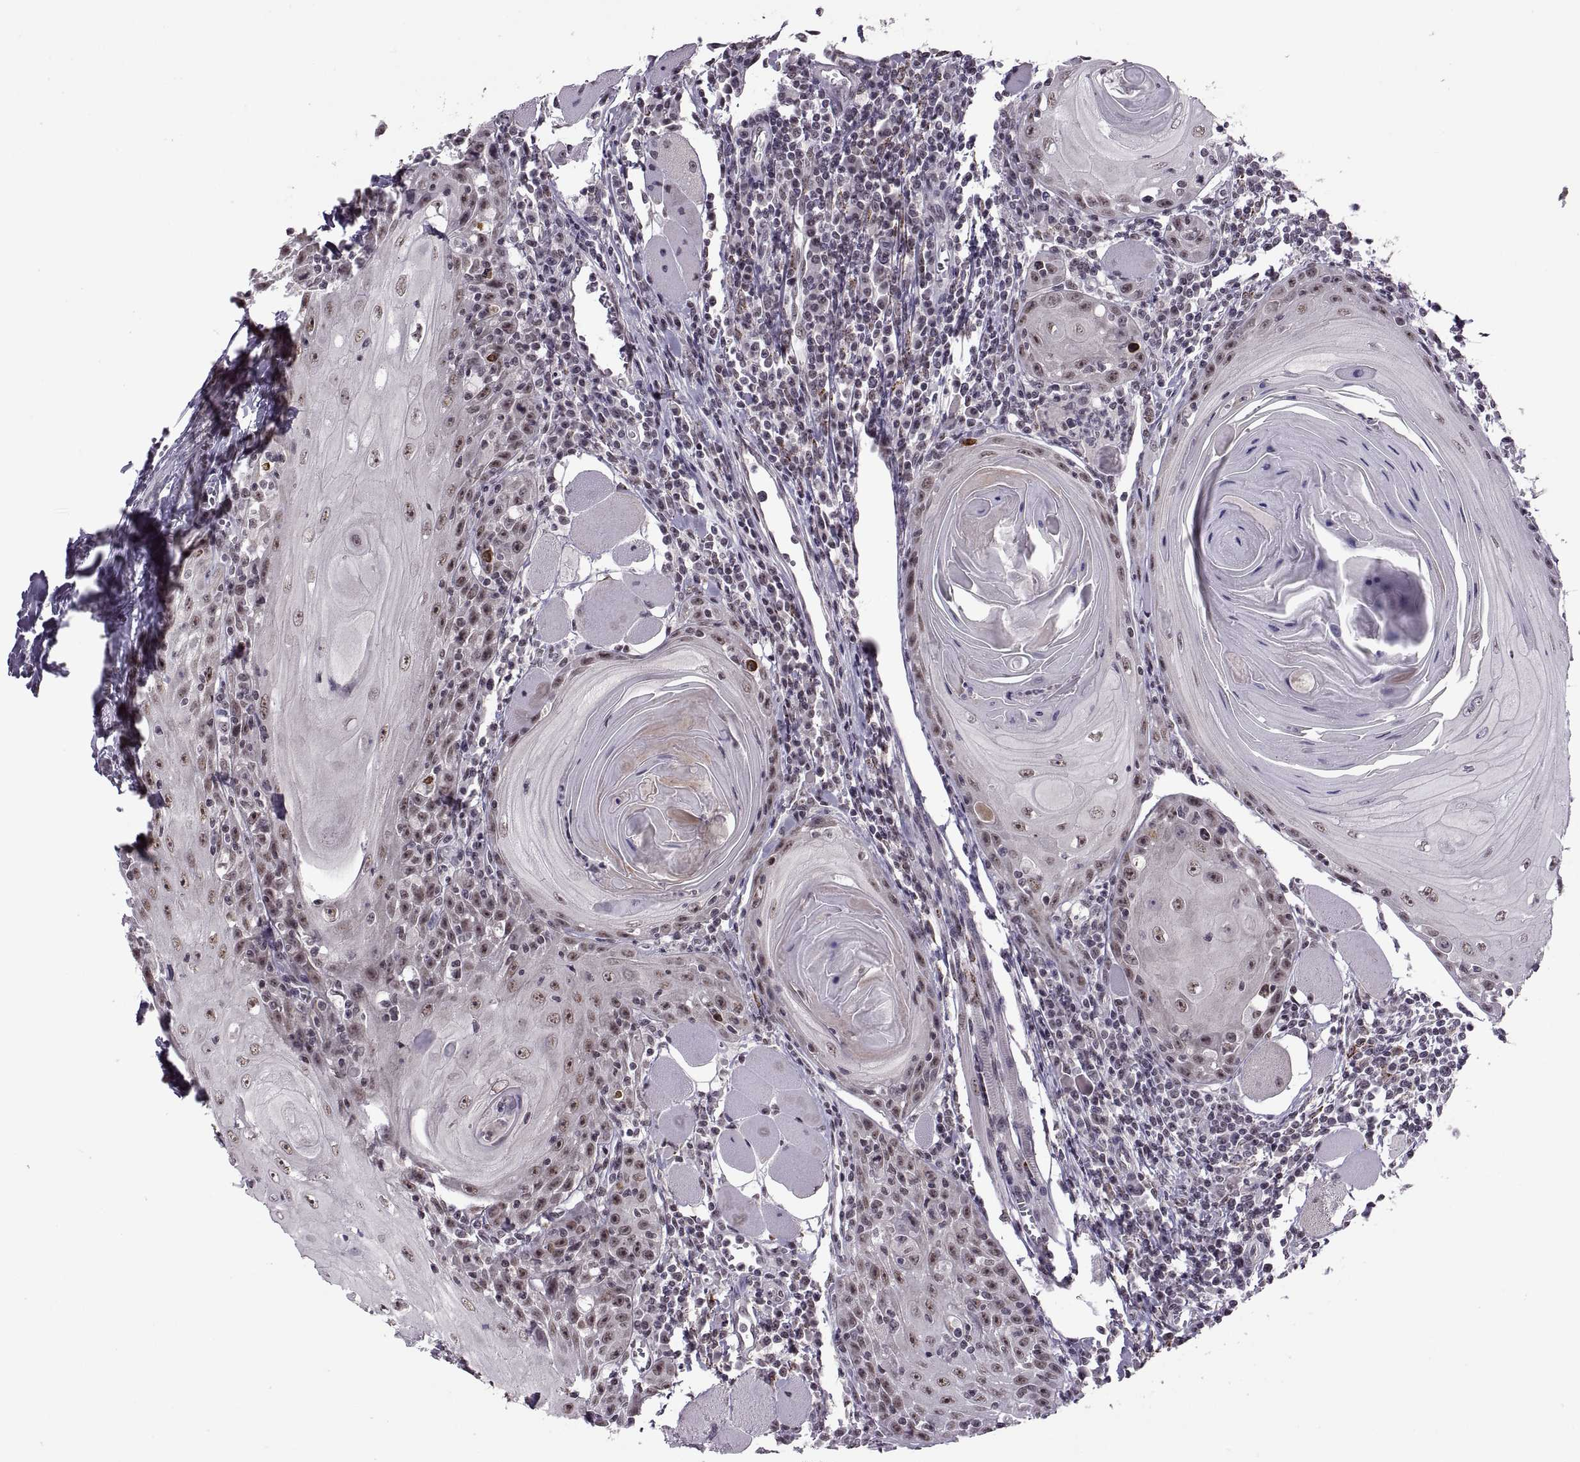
{"staining": {"intensity": "weak", "quantity": "25%-75%", "location": "nuclear"}, "tissue": "head and neck cancer", "cell_type": "Tumor cells", "image_type": "cancer", "snomed": [{"axis": "morphology", "description": "Normal tissue, NOS"}, {"axis": "morphology", "description": "Squamous cell carcinoma, NOS"}, {"axis": "topography", "description": "Oral tissue"}, {"axis": "topography", "description": "Head-Neck"}], "caption": "A low amount of weak nuclear positivity is appreciated in about 25%-75% of tumor cells in head and neck squamous cell carcinoma tissue.", "gene": "OTP", "patient": {"sex": "male", "age": 52}}